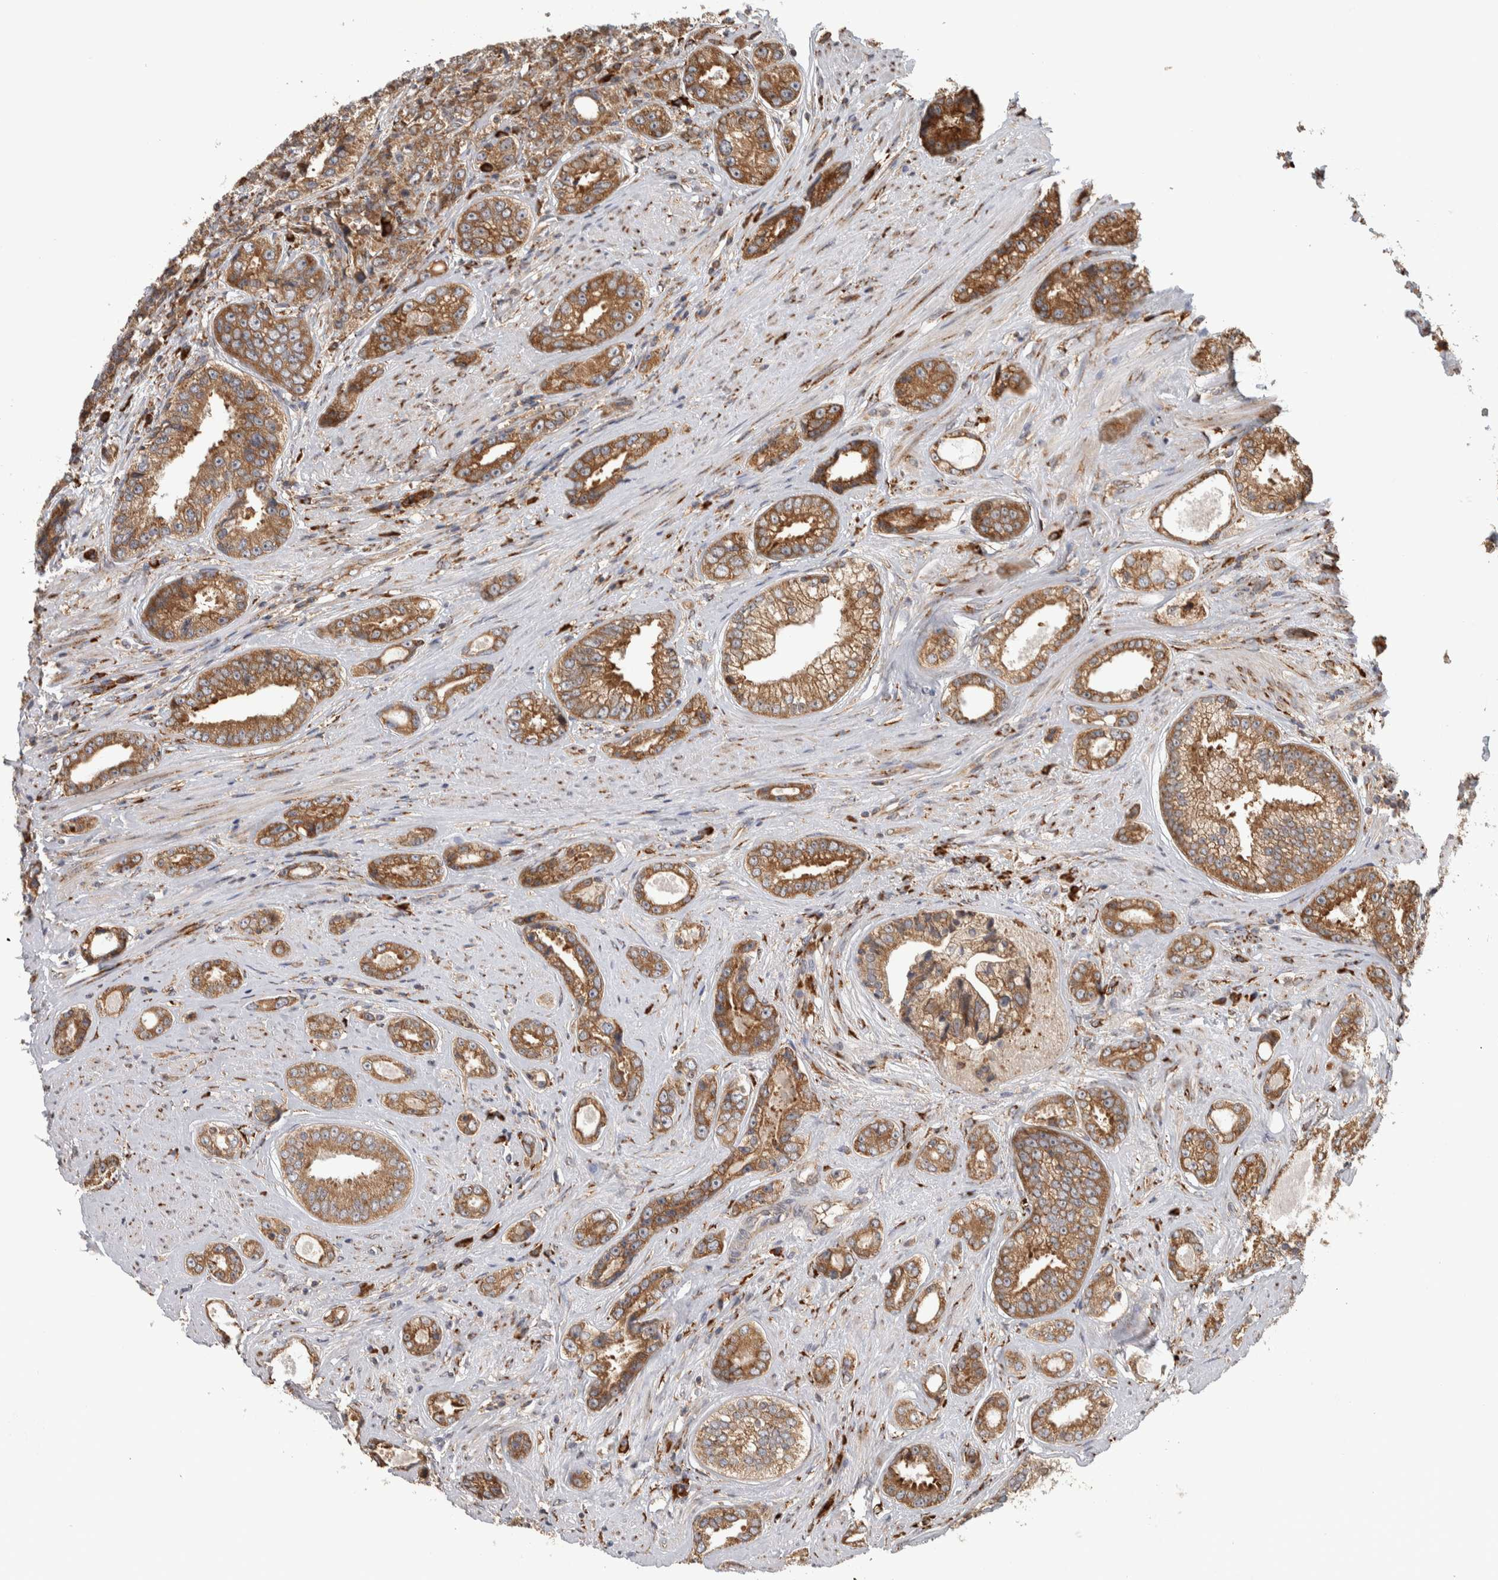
{"staining": {"intensity": "moderate", "quantity": ">75%", "location": "cytoplasmic/membranous"}, "tissue": "prostate cancer", "cell_type": "Tumor cells", "image_type": "cancer", "snomed": [{"axis": "morphology", "description": "Adenocarcinoma, High grade"}, {"axis": "topography", "description": "Prostate"}], "caption": "Immunohistochemistry (DAB) staining of prostate cancer (adenocarcinoma (high-grade)) shows moderate cytoplasmic/membranous protein positivity in approximately >75% of tumor cells.", "gene": "EIF3H", "patient": {"sex": "male", "age": 61}}